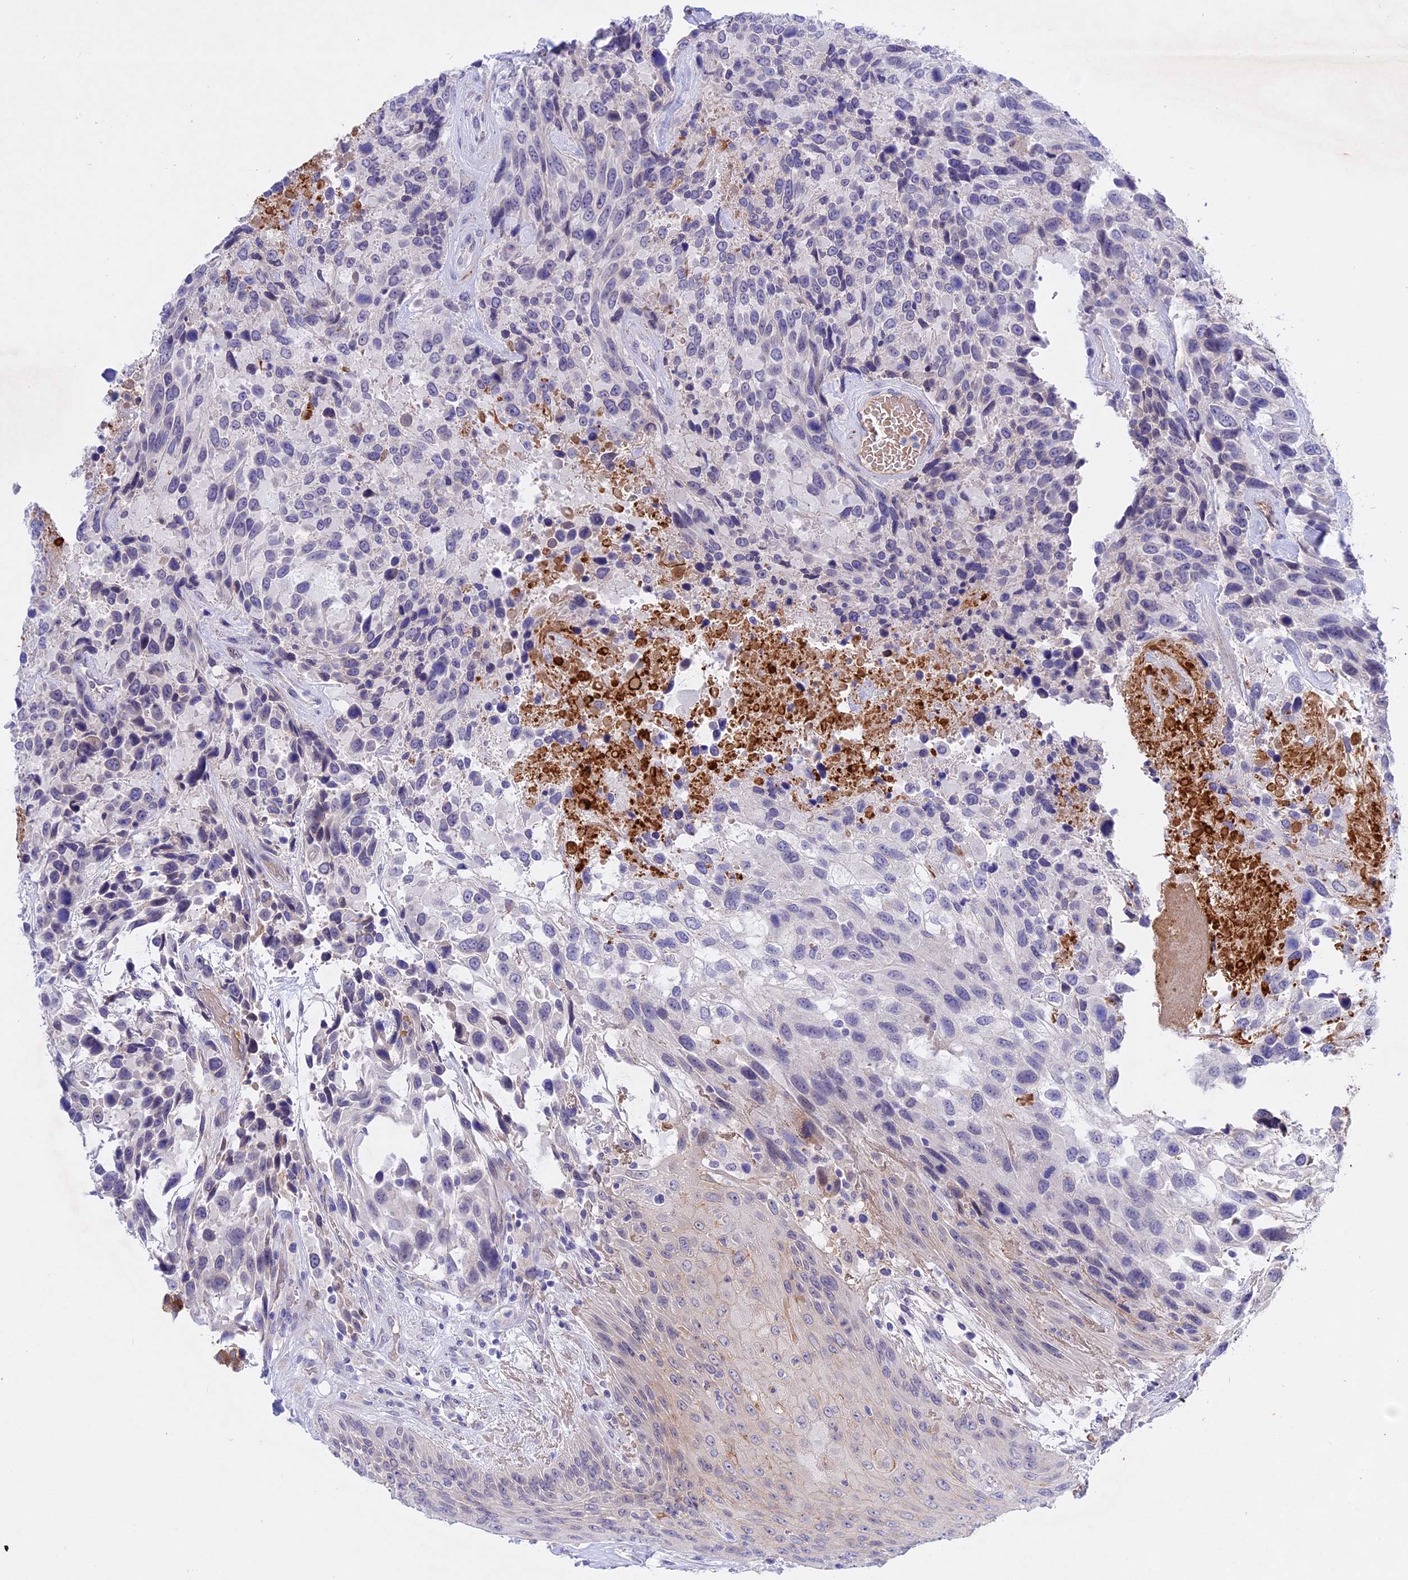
{"staining": {"intensity": "negative", "quantity": "none", "location": "none"}, "tissue": "urothelial cancer", "cell_type": "Tumor cells", "image_type": "cancer", "snomed": [{"axis": "morphology", "description": "Urothelial carcinoma, High grade"}, {"axis": "topography", "description": "Urinary bladder"}], "caption": "Immunohistochemistry of human high-grade urothelial carcinoma shows no expression in tumor cells.", "gene": "GK5", "patient": {"sex": "female", "age": 70}}